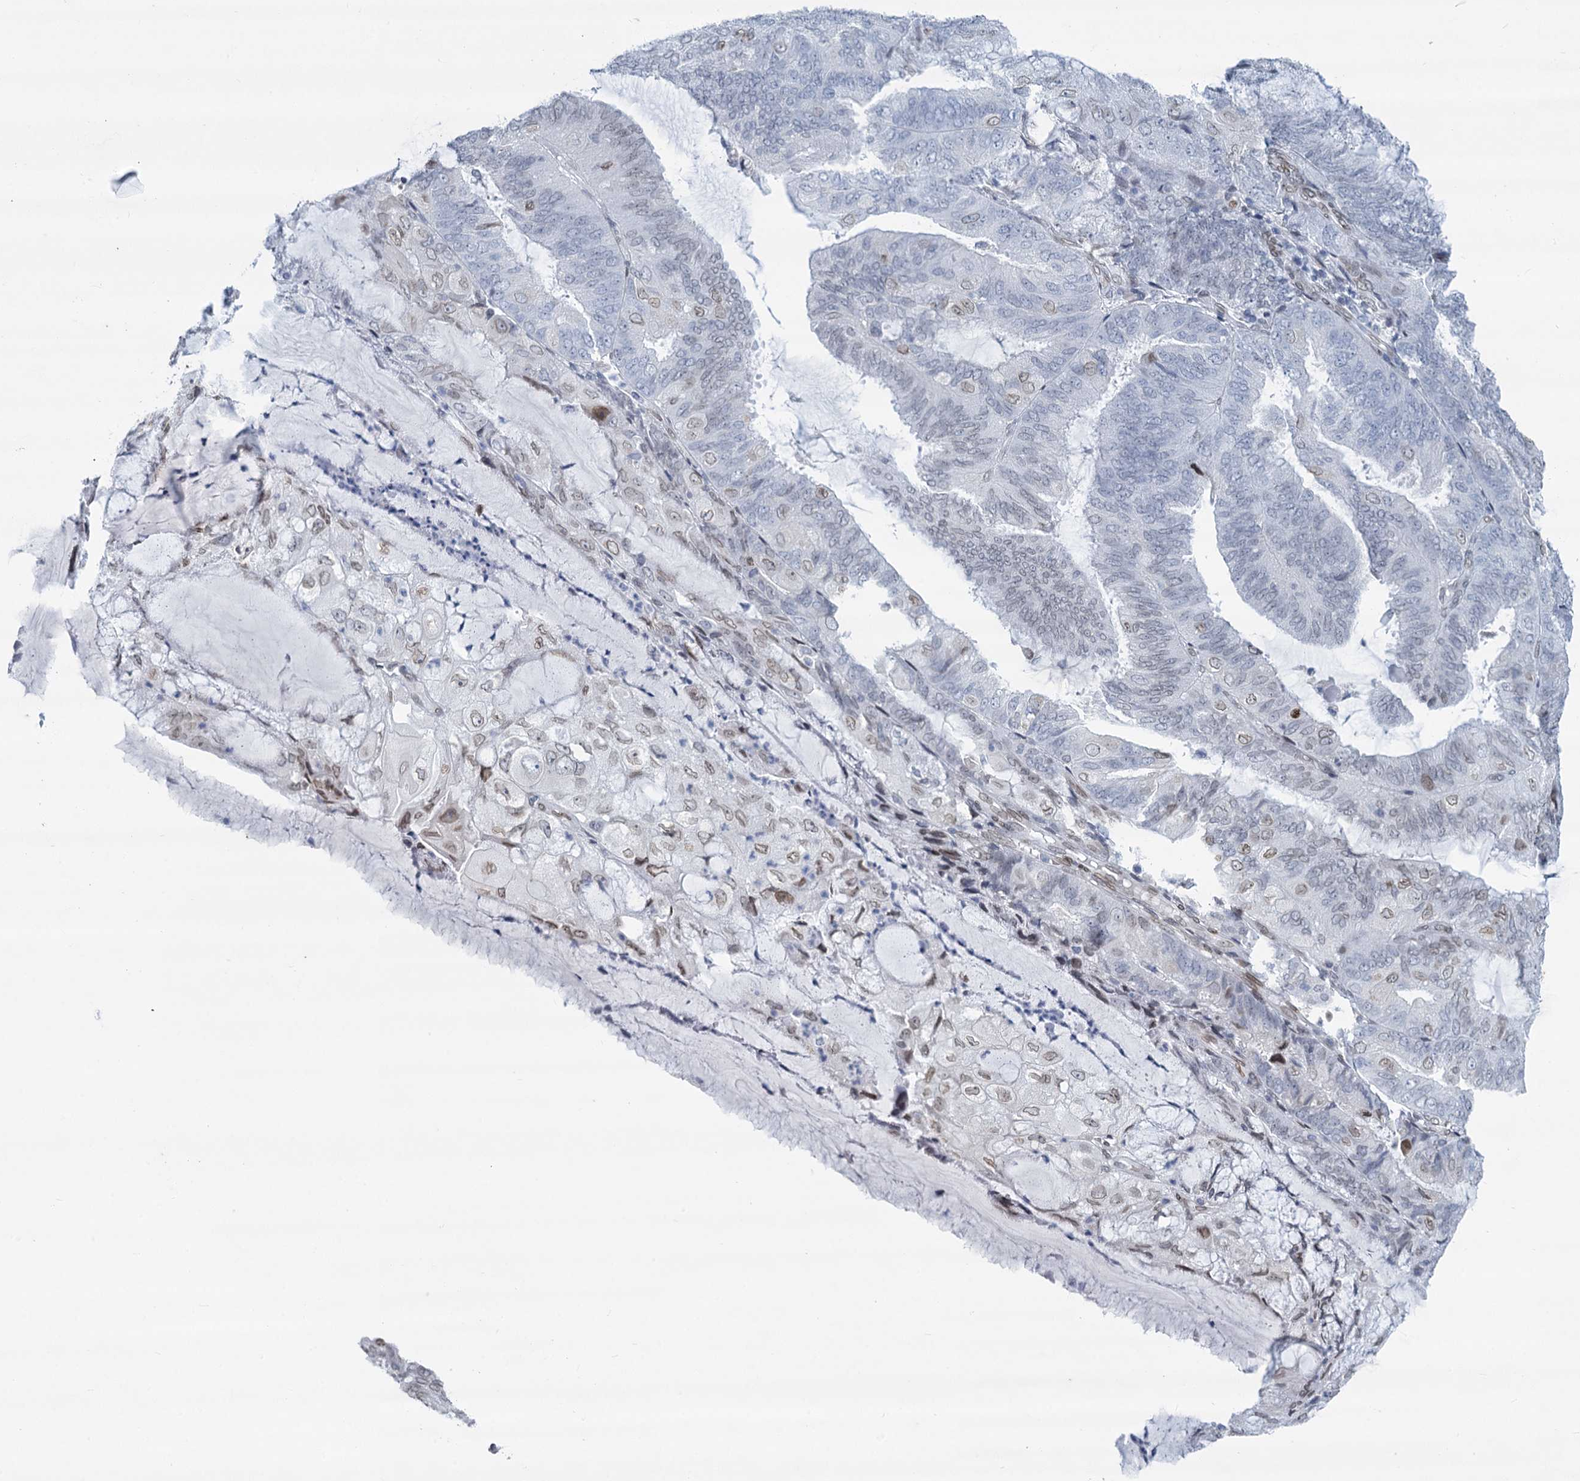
{"staining": {"intensity": "moderate", "quantity": "<25%", "location": "cytoplasmic/membranous,nuclear"}, "tissue": "endometrial cancer", "cell_type": "Tumor cells", "image_type": "cancer", "snomed": [{"axis": "morphology", "description": "Adenocarcinoma, NOS"}, {"axis": "topography", "description": "Endometrium"}], "caption": "Immunohistochemical staining of human adenocarcinoma (endometrial) demonstrates low levels of moderate cytoplasmic/membranous and nuclear protein positivity in approximately <25% of tumor cells.", "gene": "PRSS35", "patient": {"sex": "female", "age": 81}}